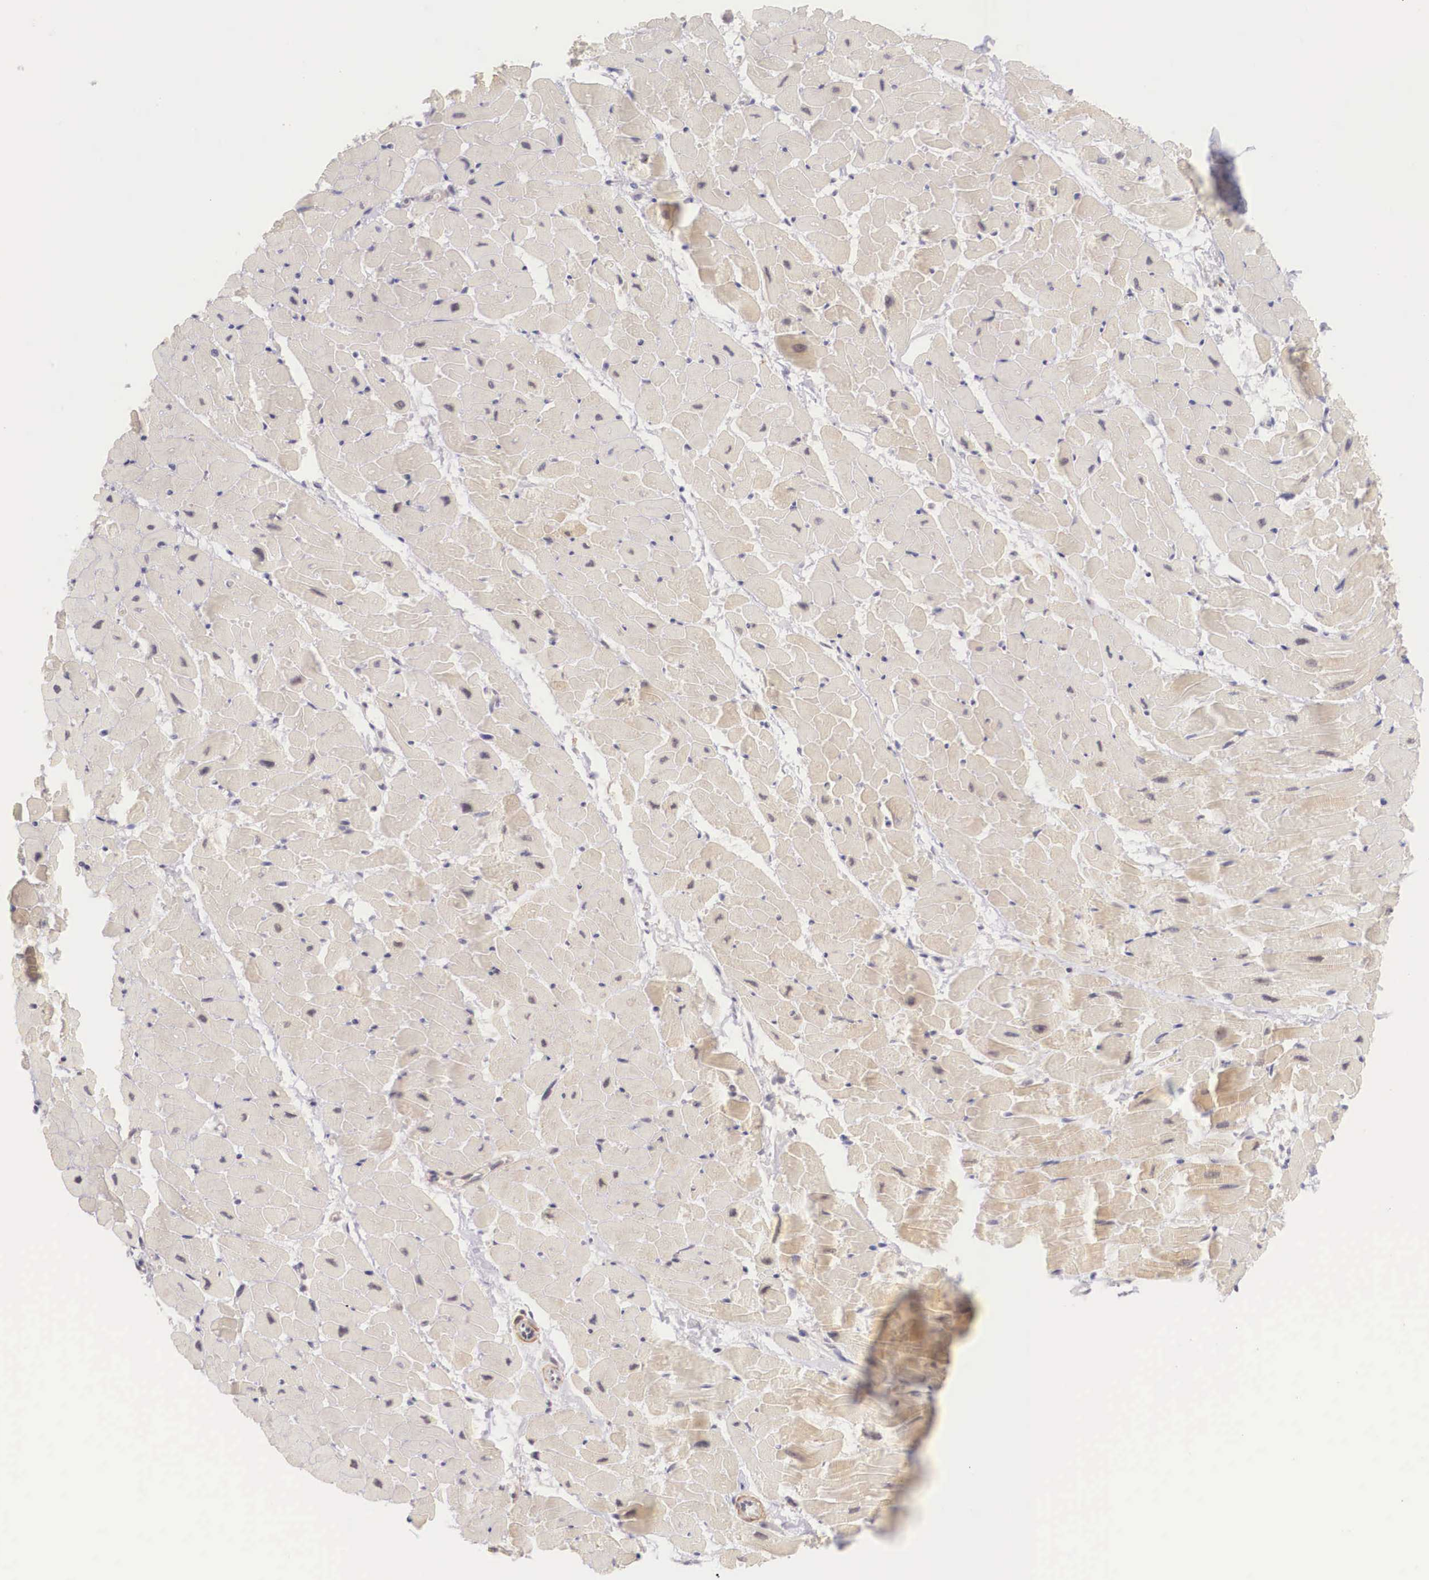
{"staining": {"intensity": "negative", "quantity": "none", "location": "none"}, "tissue": "heart muscle", "cell_type": "Cardiomyocytes", "image_type": "normal", "snomed": [{"axis": "morphology", "description": "Normal tissue, NOS"}, {"axis": "topography", "description": "Heart"}], "caption": "IHC histopathology image of benign heart muscle: human heart muscle stained with DAB shows no significant protein positivity in cardiomyocytes. Nuclei are stained in blue.", "gene": "ZNF275", "patient": {"sex": "female", "age": 19}}